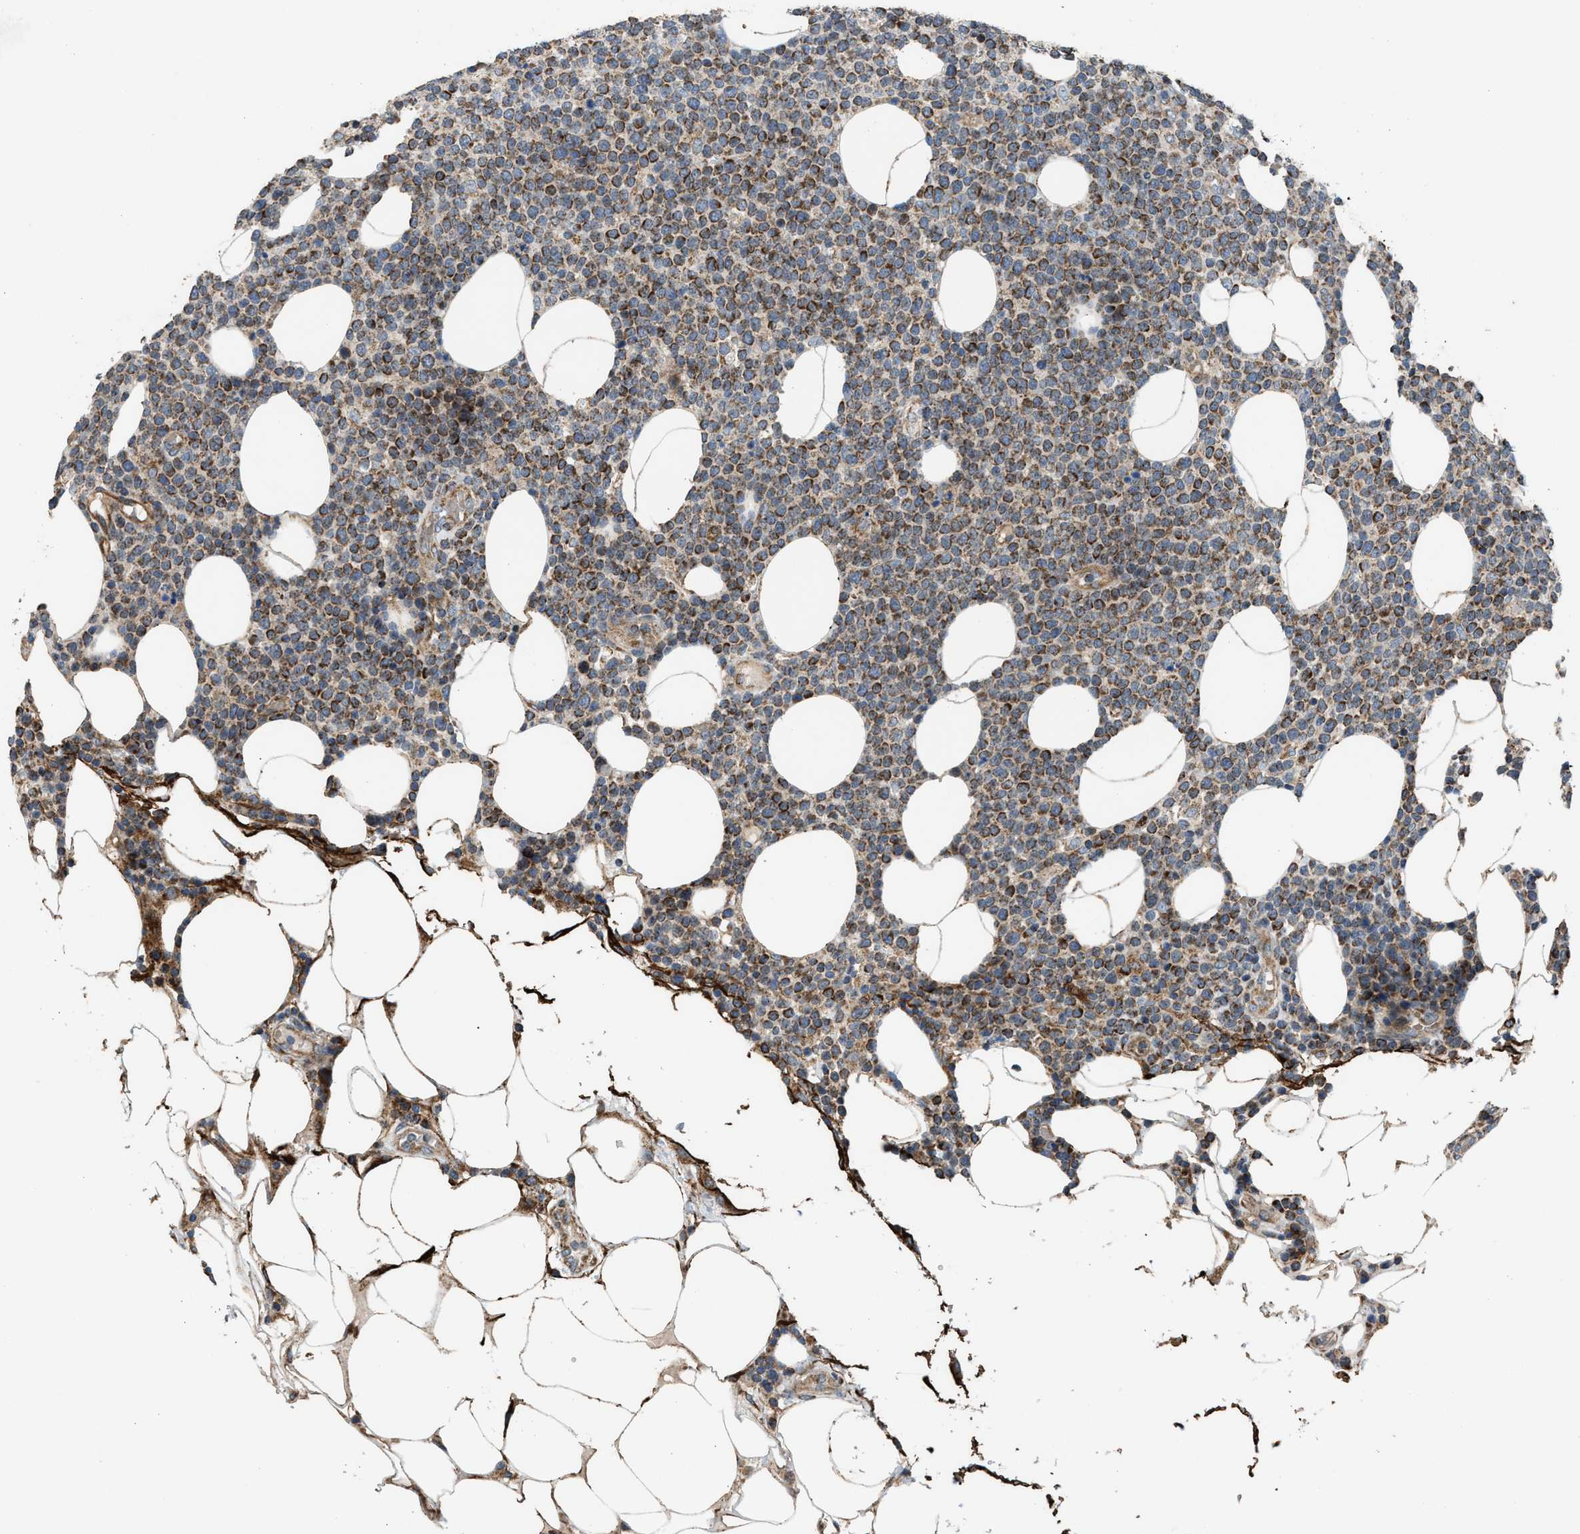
{"staining": {"intensity": "moderate", "quantity": ">75%", "location": "cytoplasmic/membranous"}, "tissue": "lymphoma", "cell_type": "Tumor cells", "image_type": "cancer", "snomed": [{"axis": "morphology", "description": "Malignant lymphoma, non-Hodgkin's type, High grade"}, {"axis": "topography", "description": "Lymph node"}], "caption": "IHC of malignant lymphoma, non-Hodgkin's type (high-grade) exhibits medium levels of moderate cytoplasmic/membranous expression in about >75% of tumor cells.", "gene": "SLC10A3", "patient": {"sex": "male", "age": 61}}